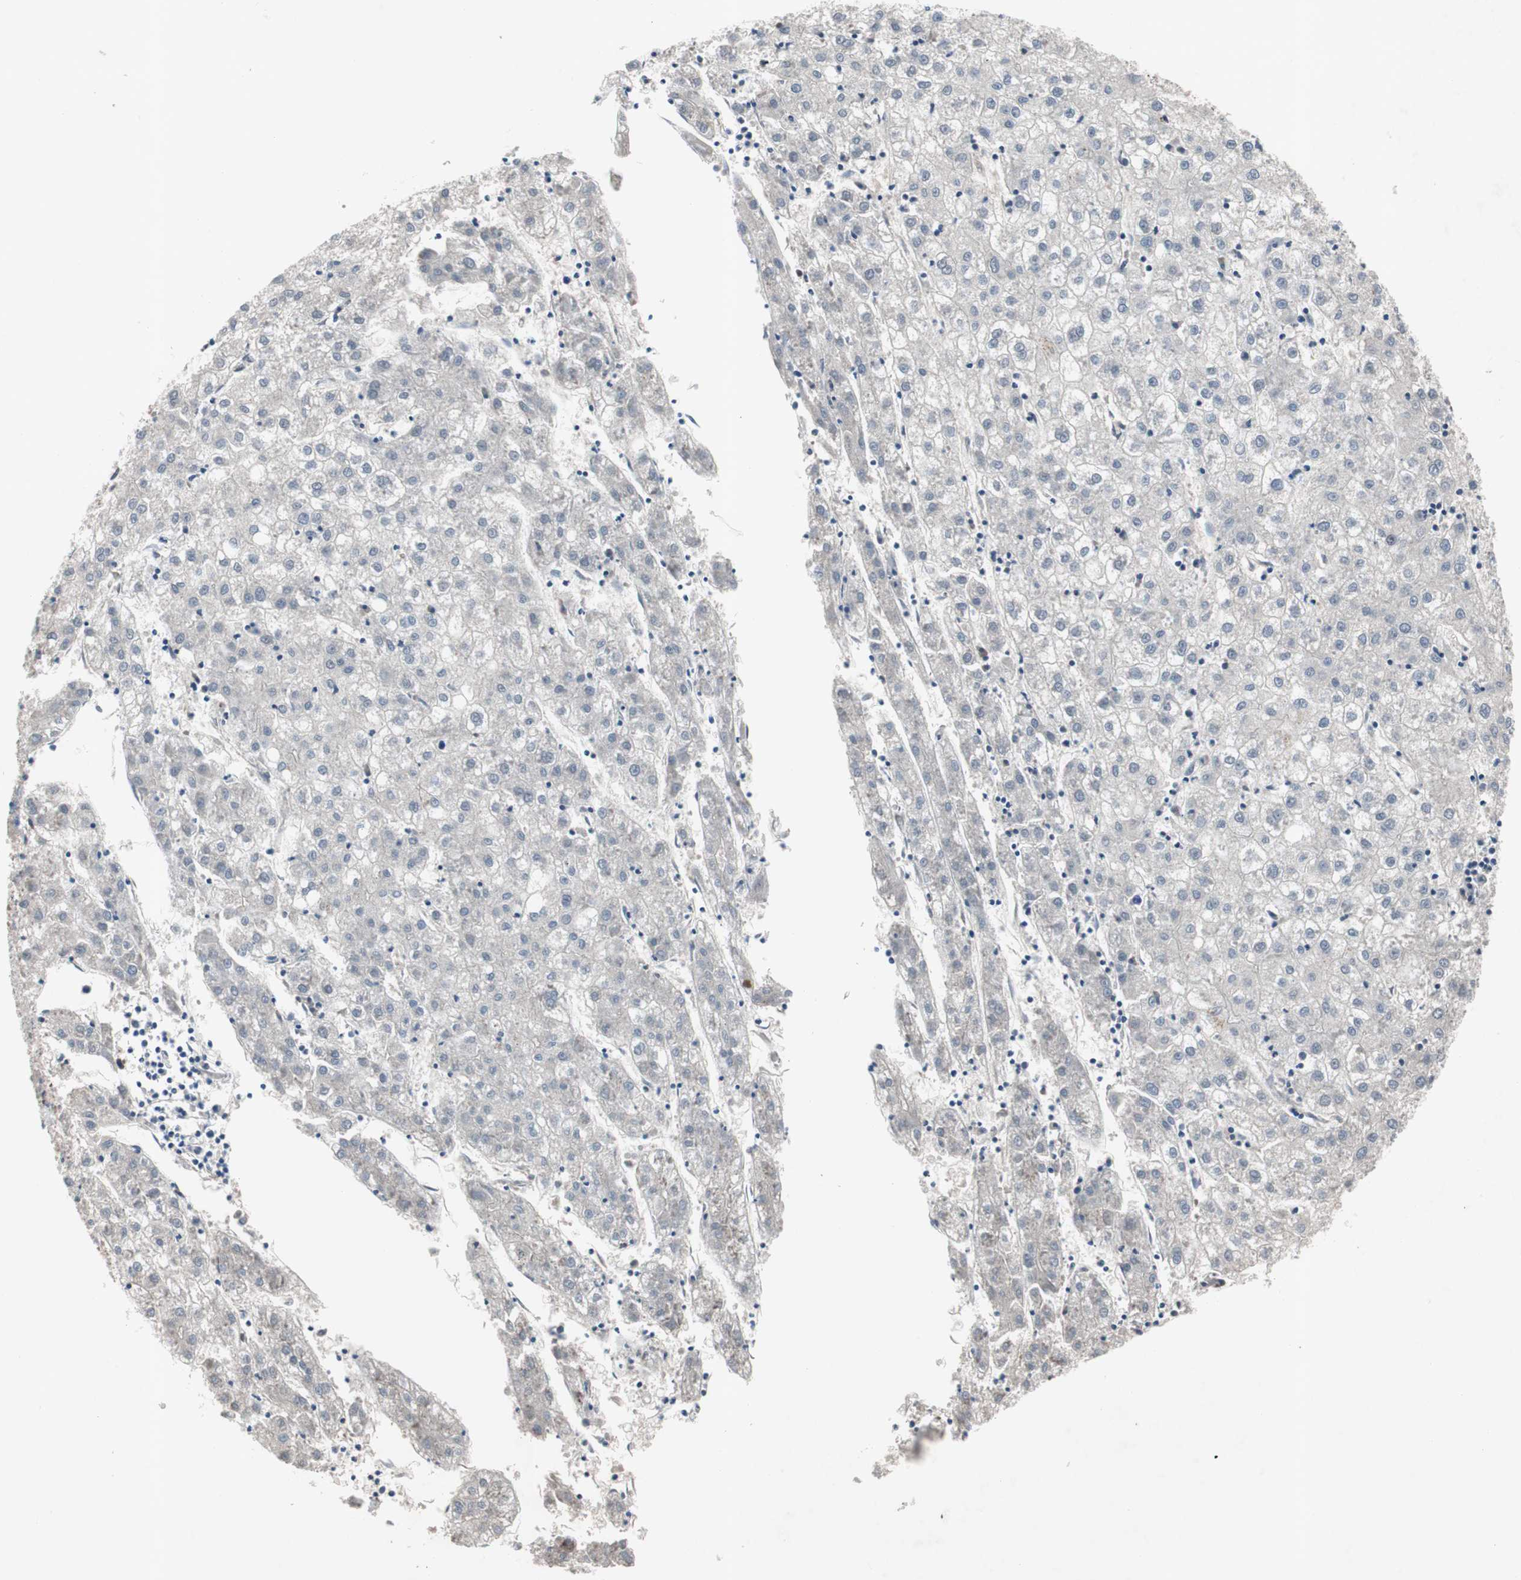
{"staining": {"intensity": "negative", "quantity": "none", "location": "none"}, "tissue": "liver cancer", "cell_type": "Tumor cells", "image_type": "cancer", "snomed": [{"axis": "morphology", "description": "Carcinoma, Hepatocellular, NOS"}, {"axis": "topography", "description": "Liver"}], "caption": "Liver hepatocellular carcinoma stained for a protein using IHC reveals no staining tumor cells.", "gene": "SOX7", "patient": {"sex": "male", "age": 72}}